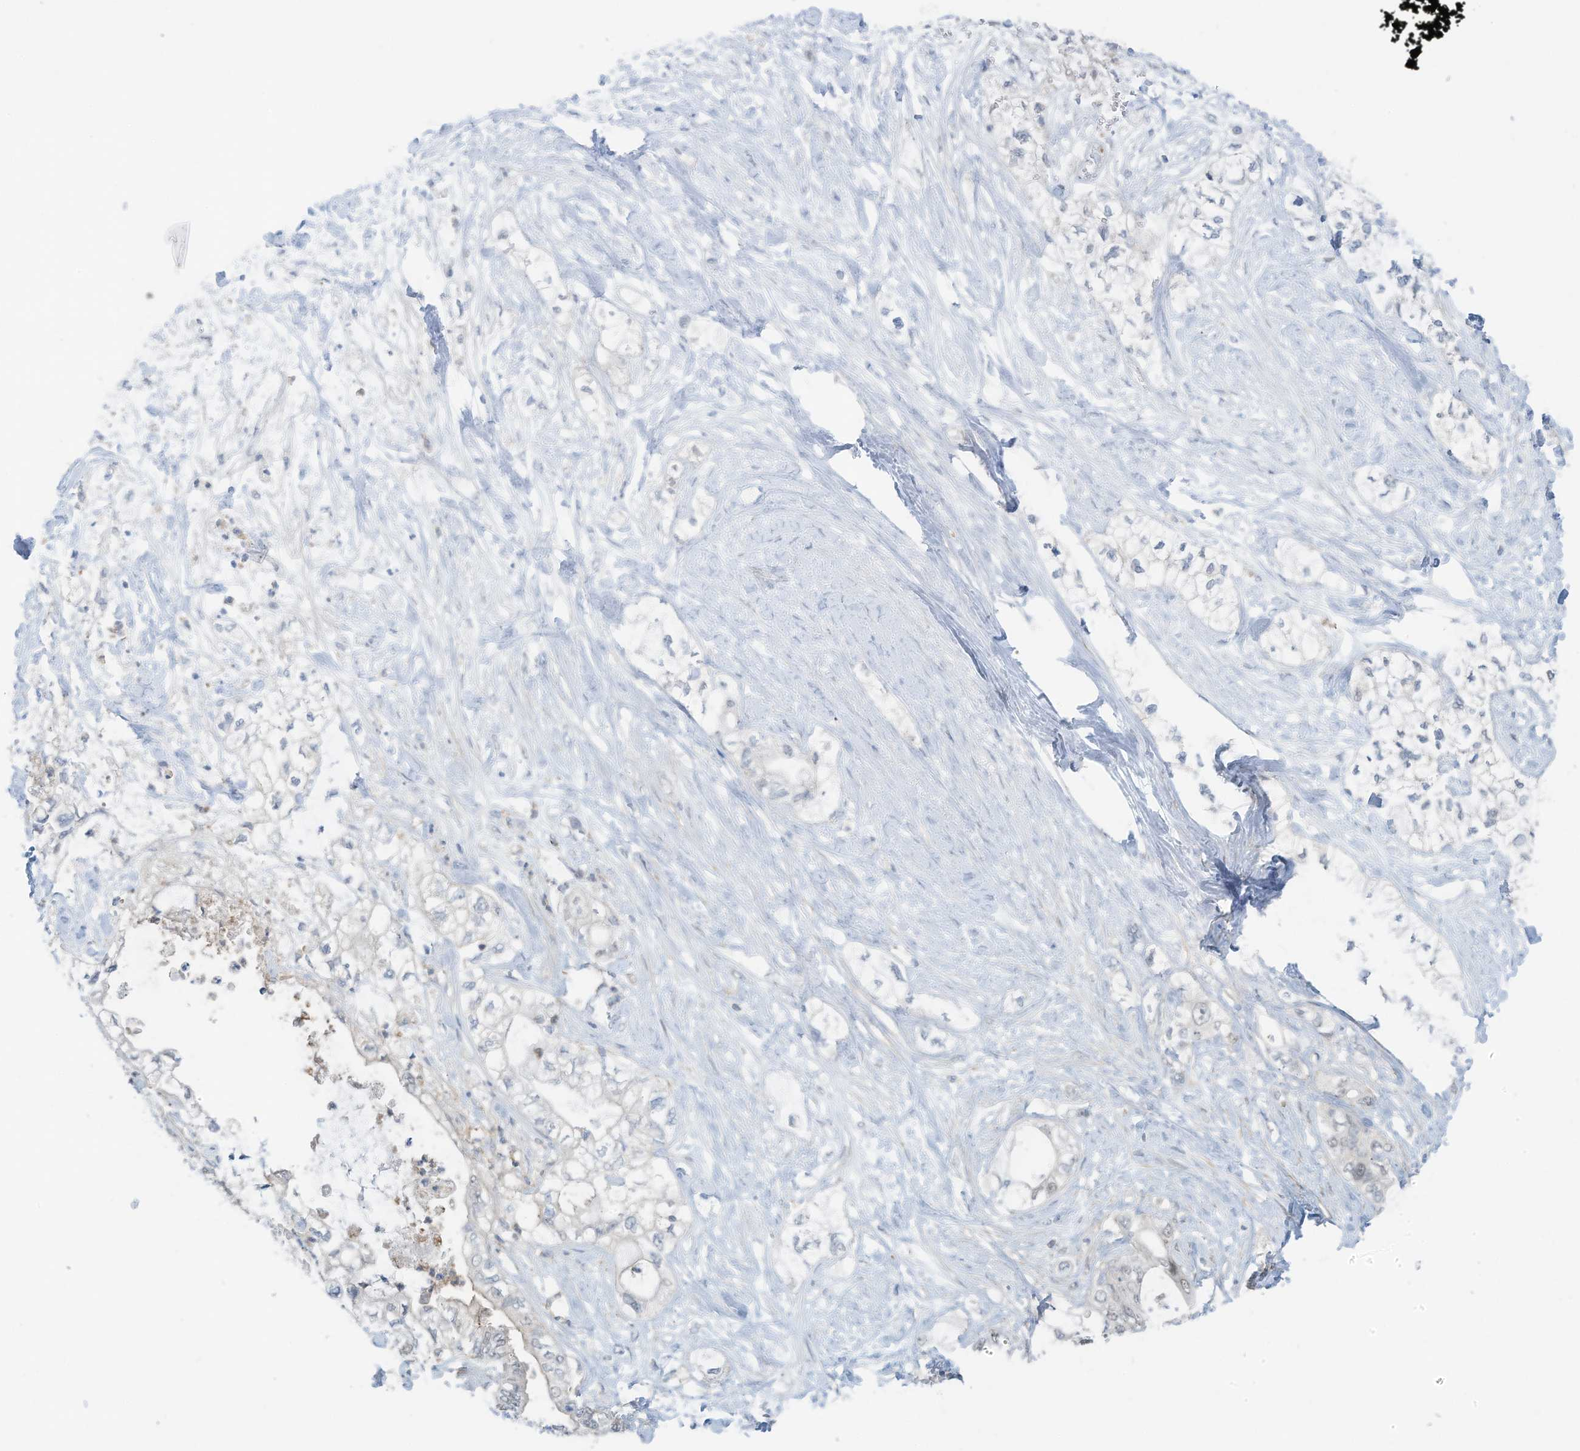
{"staining": {"intensity": "negative", "quantity": "none", "location": "none"}, "tissue": "pancreatic cancer", "cell_type": "Tumor cells", "image_type": "cancer", "snomed": [{"axis": "morphology", "description": "Adenocarcinoma, NOS"}, {"axis": "topography", "description": "Pancreas"}], "caption": "A photomicrograph of human adenocarcinoma (pancreatic) is negative for staining in tumor cells. (Brightfield microscopy of DAB immunohistochemistry (IHC) at high magnification).", "gene": "ZNF846", "patient": {"sex": "male", "age": 70}}